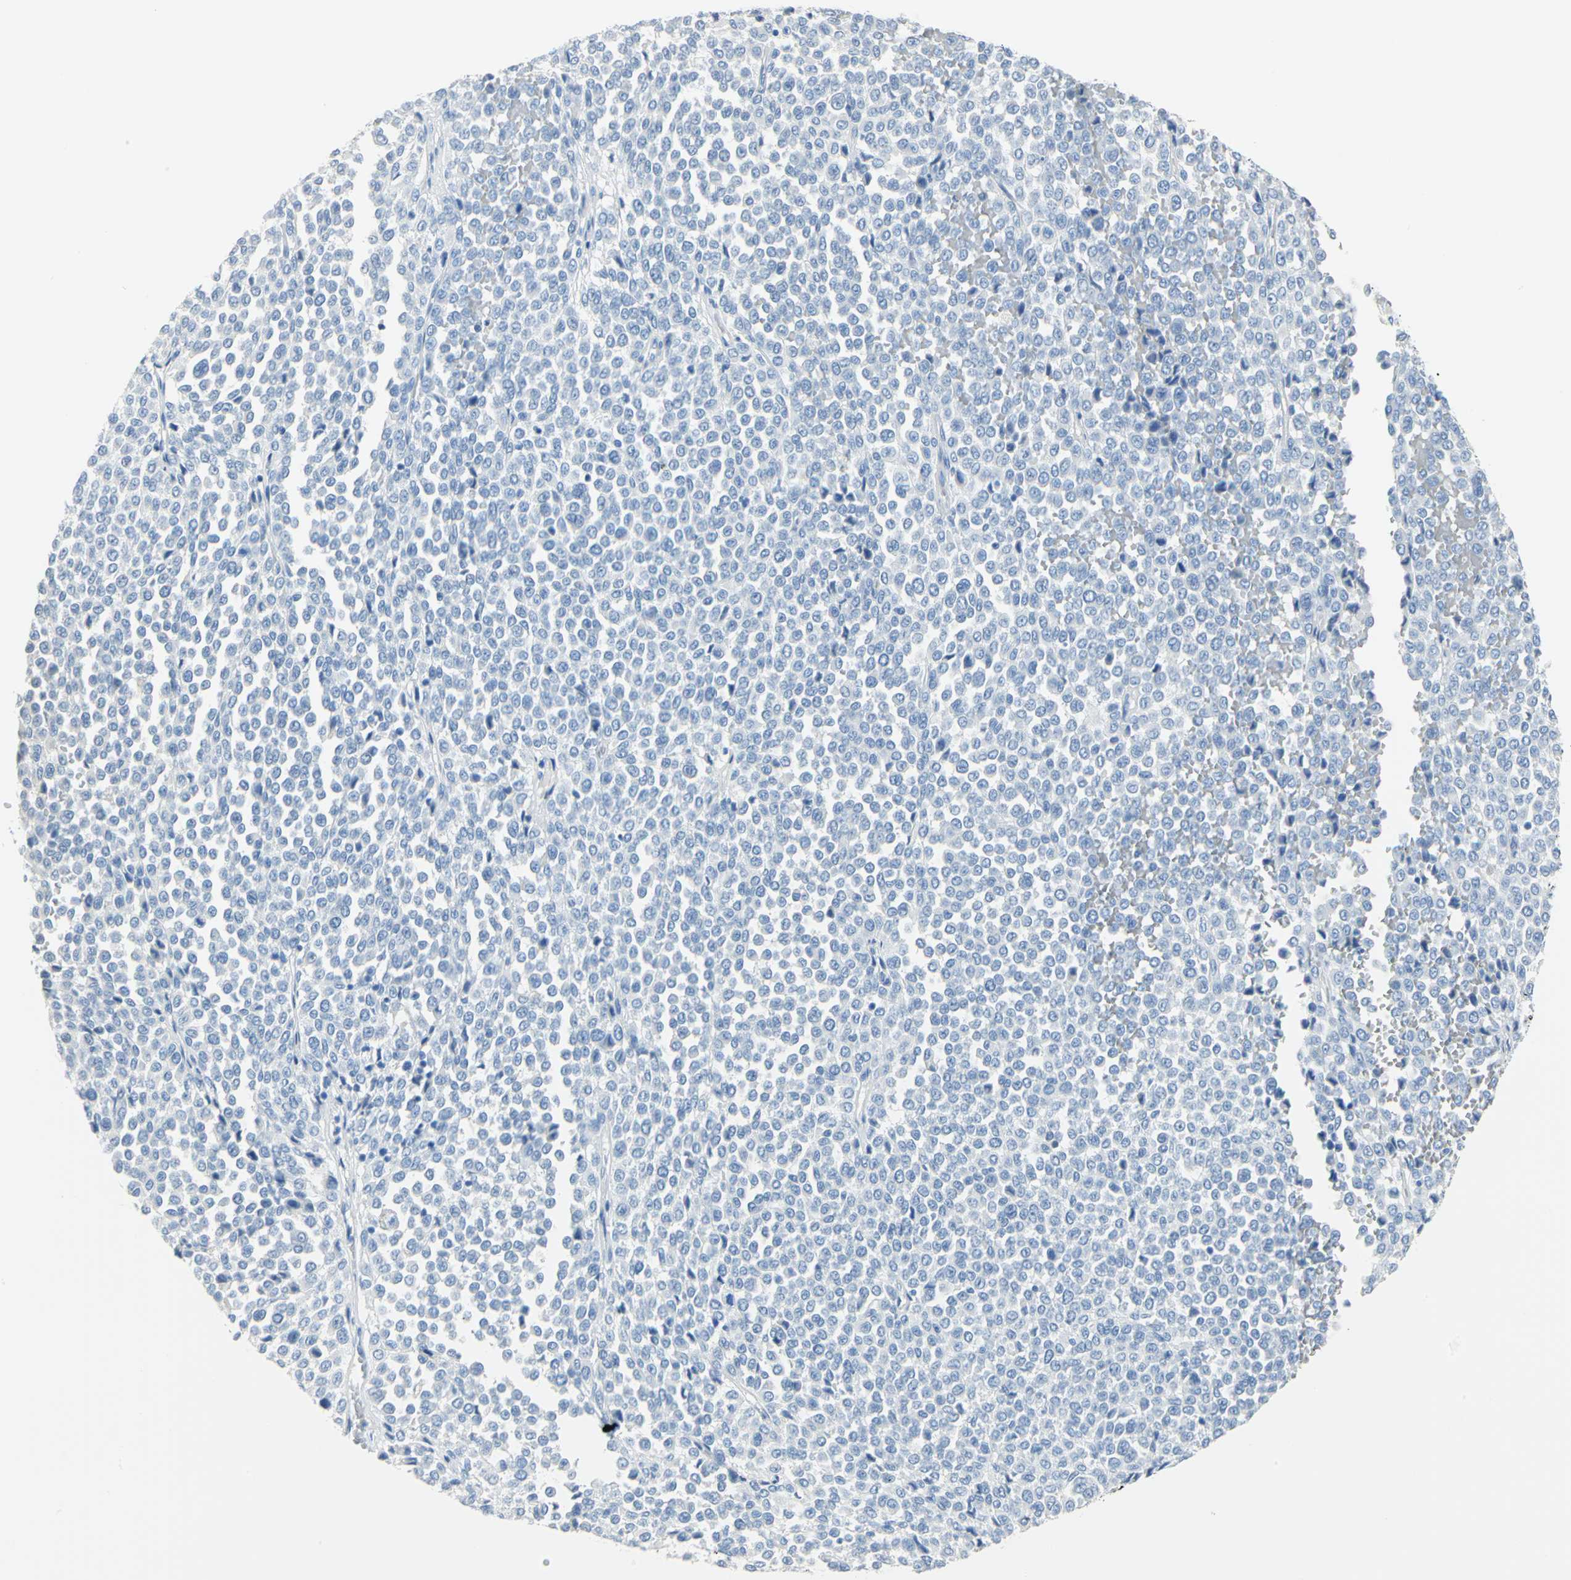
{"staining": {"intensity": "negative", "quantity": "none", "location": "none"}, "tissue": "melanoma", "cell_type": "Tumor cells", "image_type": "cancer", "snomed": [{"axis": "morphology", "description": "Malignant melanoma, Metastatic site"}, {"axis": "topography", "description": "Pancreas"}], "caption": "Immunohistochemistry (IHC) micrograph of human malignant melanoma (metastatic site) stained for a protein (brown), which exhibits no positivity in tumor cells. (DAB (3,3'-diaminobenzidine) IHC with hematoxylin counter stain).", "gene": "CA3", "patient": {"sex": "female", "age": 30}}